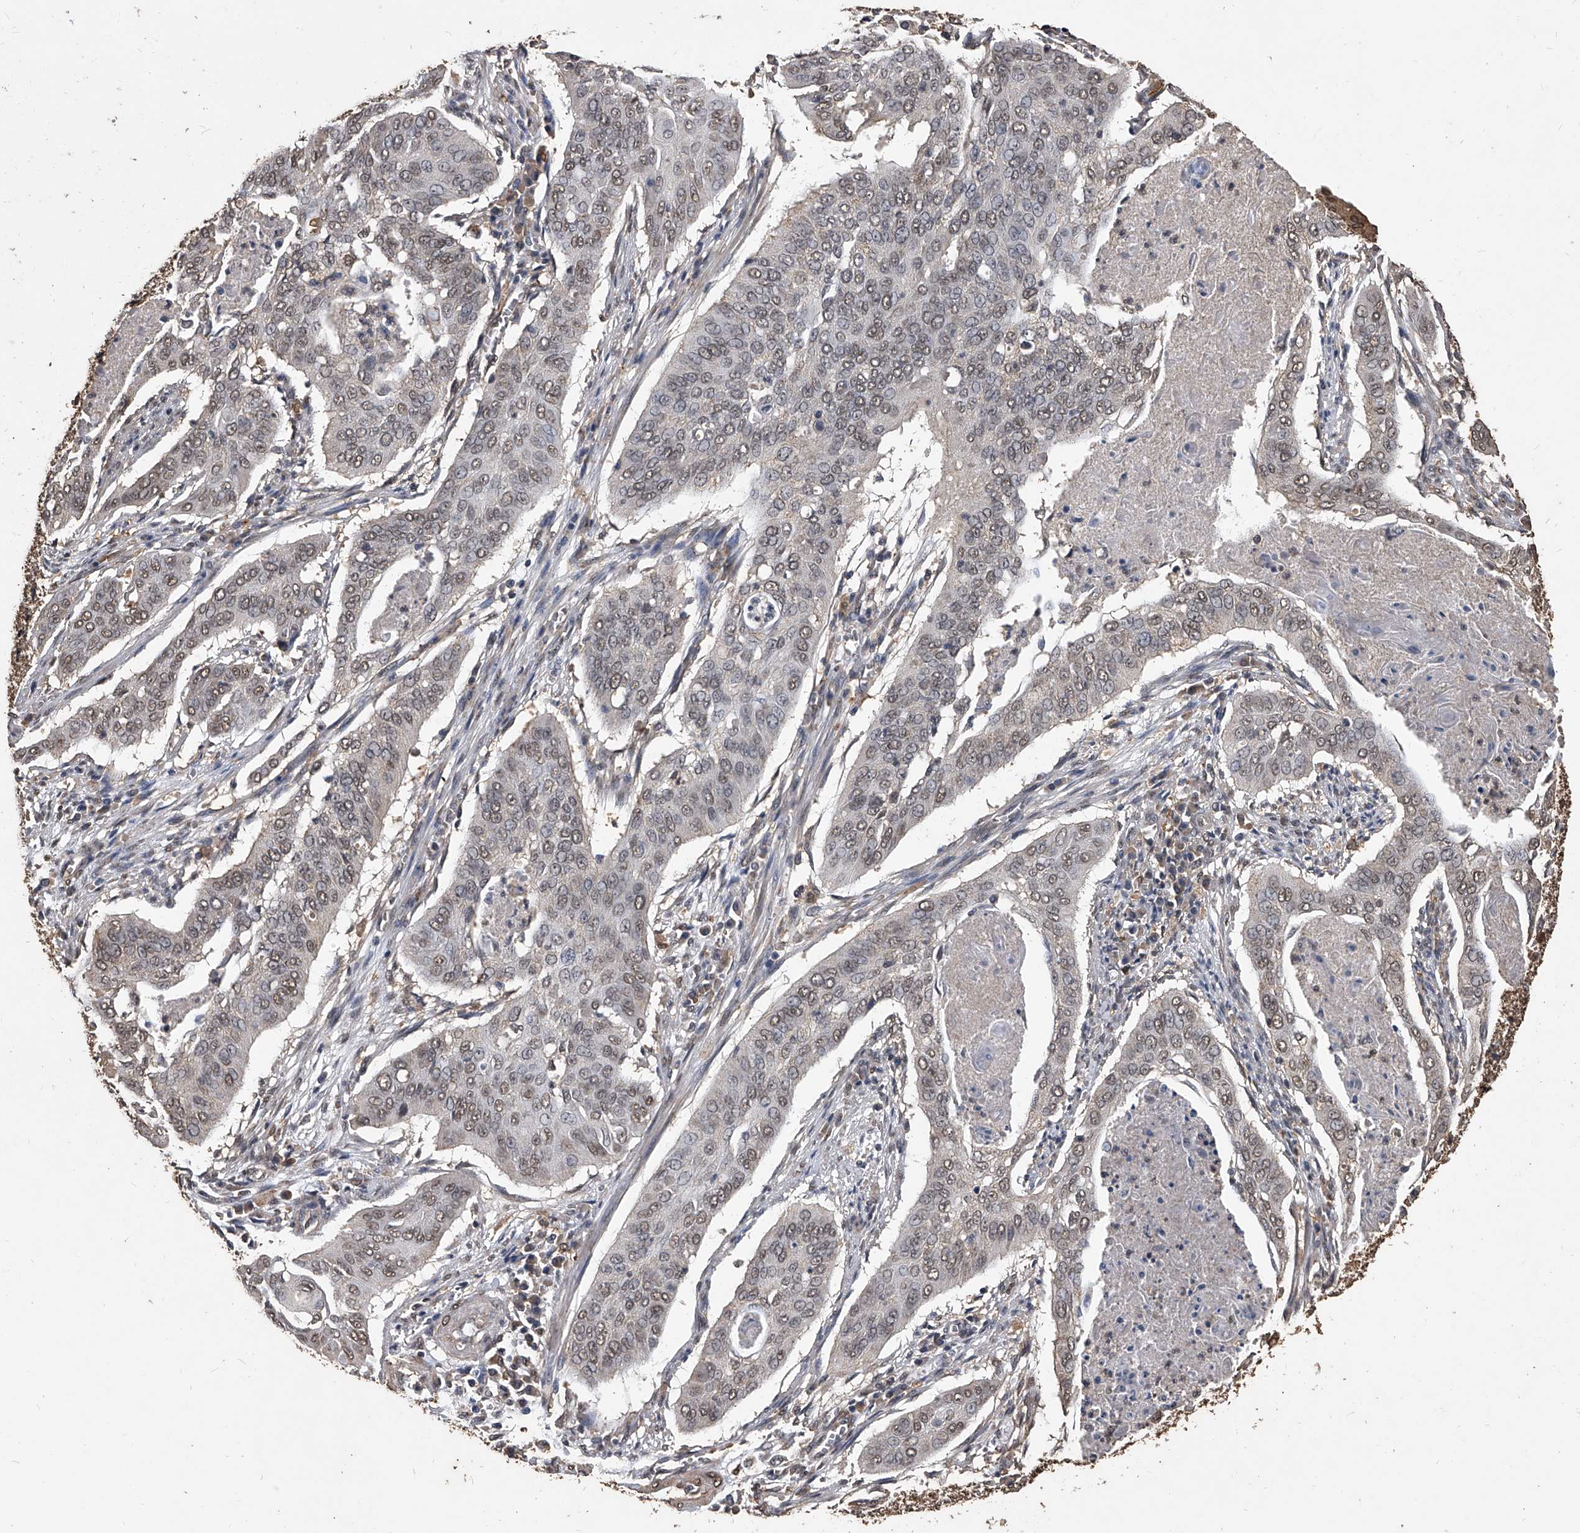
{"staining": {"intensity": "moderate", "quantity": "25%-75%", "location": "nuclear"}, "tissue": "cervical cancer", "cell_type": "Tumor cells", "image_type": "cancer", "snomed": [{"axis": "morphology", "description": "Squamous cell carcinoma, NOS"}, {"axis": "topography", "description": "Cervix"}], "caption": "This histopathology image displays immunohistochemistry staining of cervical cancer (squamous cell carcinoma), with medium moderate nuclear positivity in approximately 25%-75% of tumor cells.", "gene": "FBXL4", "patient": {"sex": "female", "age": 39}}